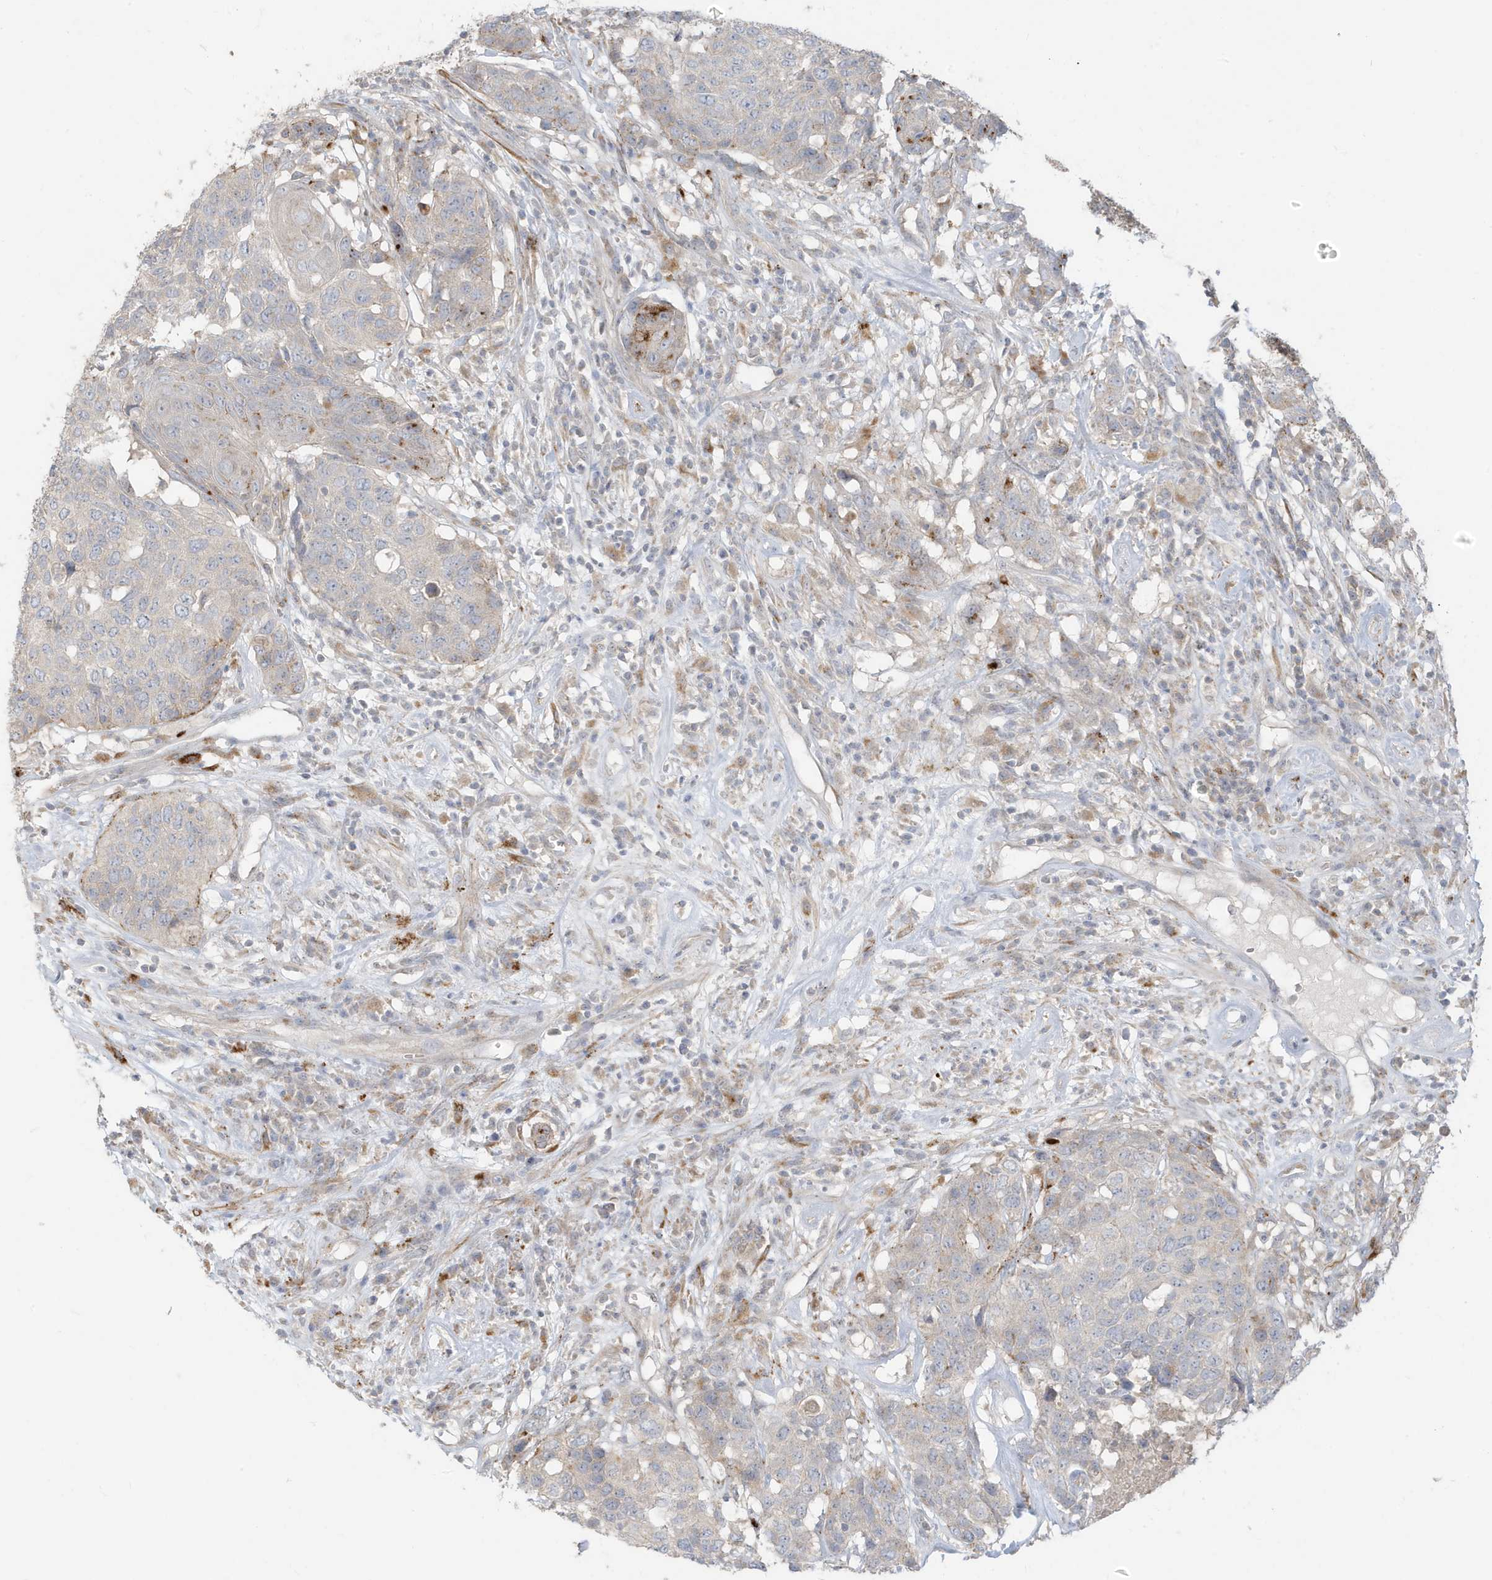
{"staining": {"intensity": "negative", "quantity": "none", "location": "none"}, "tissue": "head and neck cancer", "cell_type": "Tumor cells", "image_type": "cancer", "snomed": [{"axis": "morphology", "description": "Squamous cell carcinoma, NOS"}, {"axis": "topography", "description": "Head-Neck"}], "caption": "Immunohistochemistry of human head and neck cancer (squamous cell carcinoma) exhibits no staining in tumor cells. (Immunohistochemistry (ihc), brightfield microscopy, high magnification).", "gene": "MCOLN1", "patient": {"sex": "male", "age": 66}}